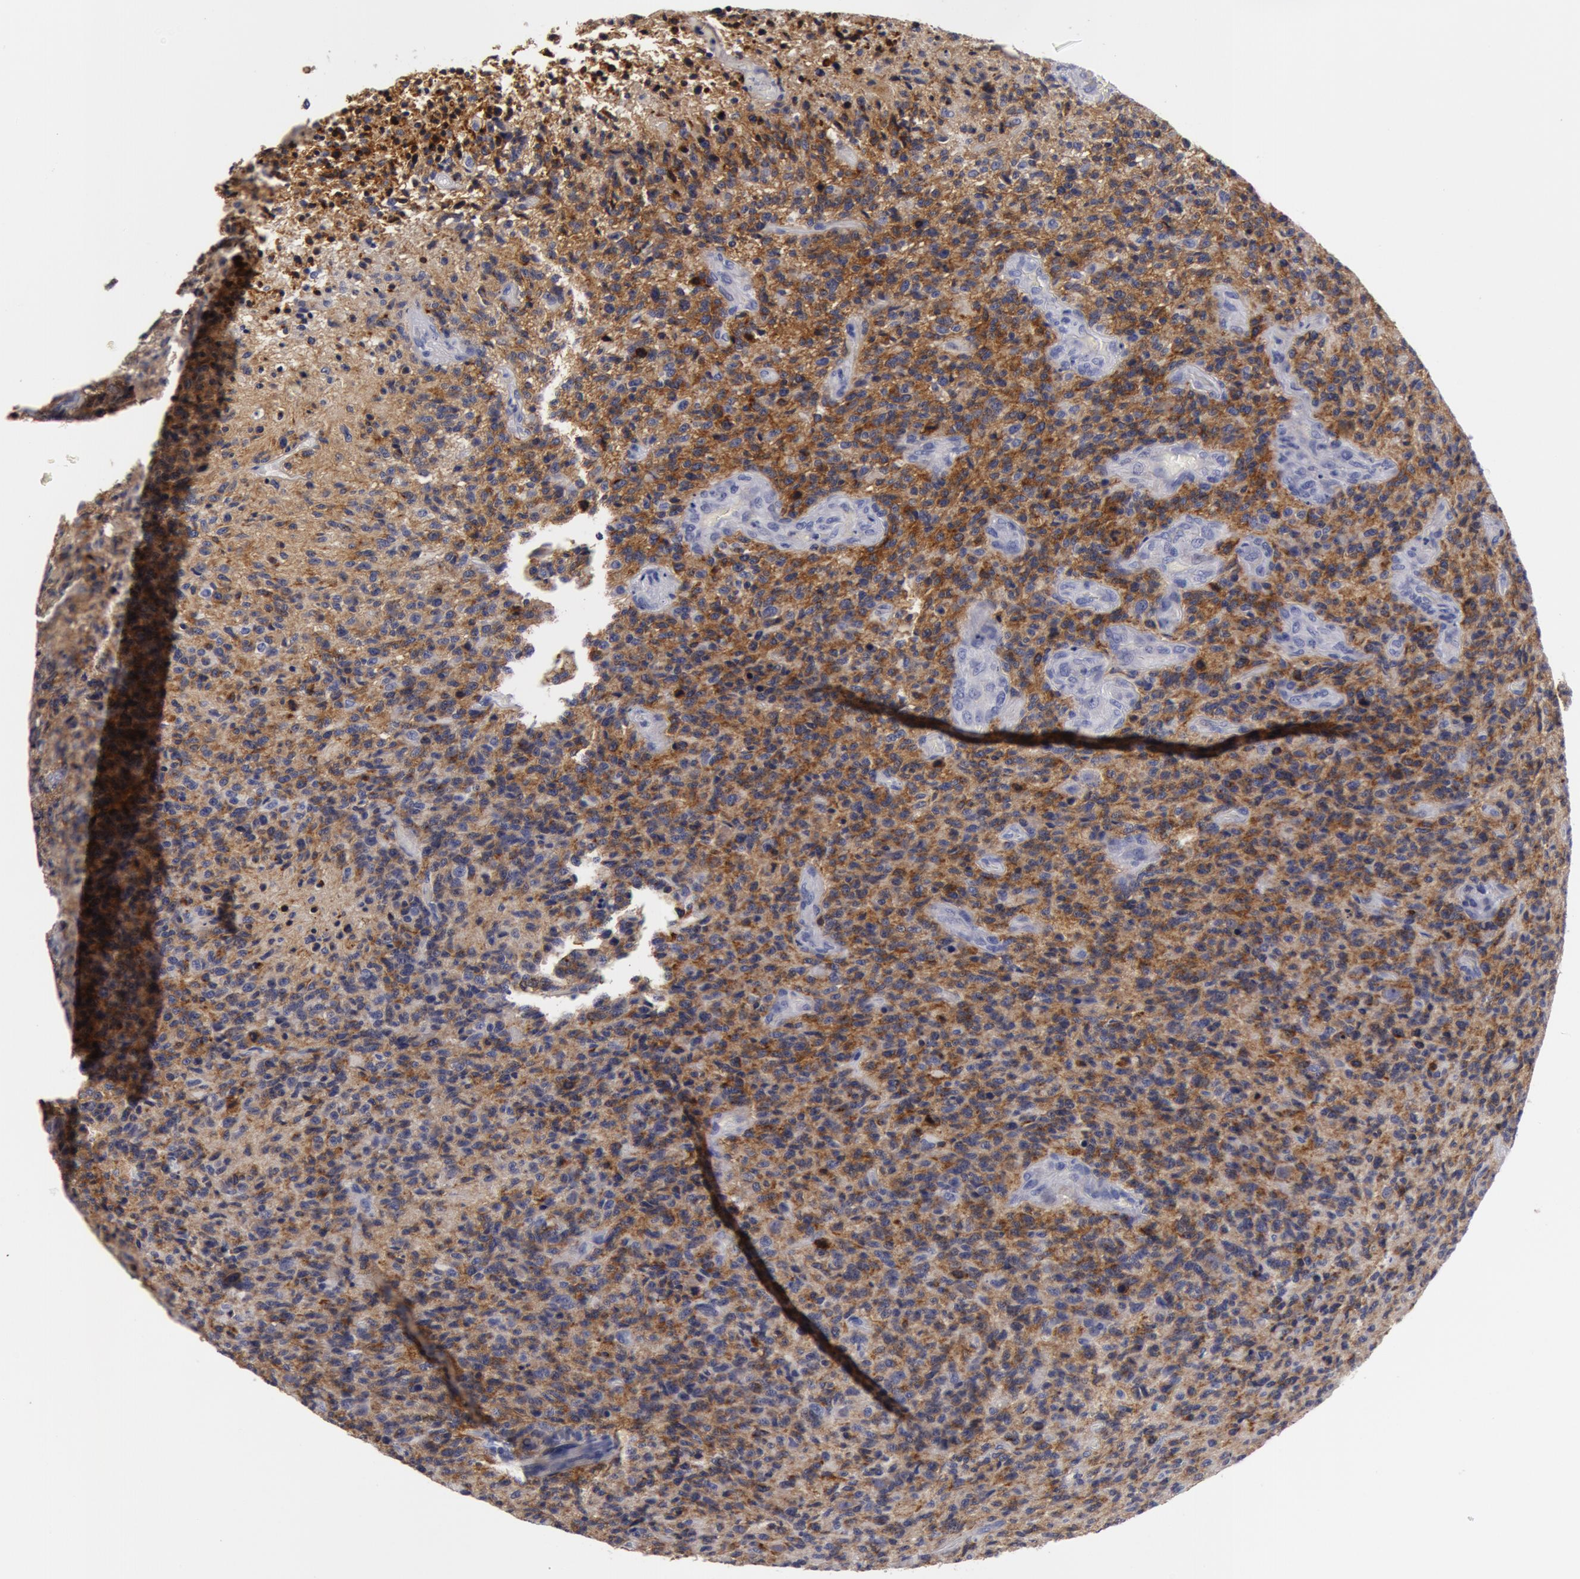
{"staining": {"intensity": "strong", "quantity": ">75%", "location": "cytoplasmic/membranous"}, "tissue": "glioma", "cell_type": "Tumor cells", "image_type": "cancer", "snomed": [{"axis": "morphology", "description": "Glioma, malignant, High grade"}, {"axis": "topography", "description": "Brain"}], "caption": "Immunohistochemistry (IHC) of human glioma demonstrates high levels of strong cytoplasmic/membranous expression in about >75% of tumor cells. (brown staining indicates protein expression, while blue staining denotes nuclei).", "gene": "NLGN4X", "patient": {"sex": "male", "age": 36}}